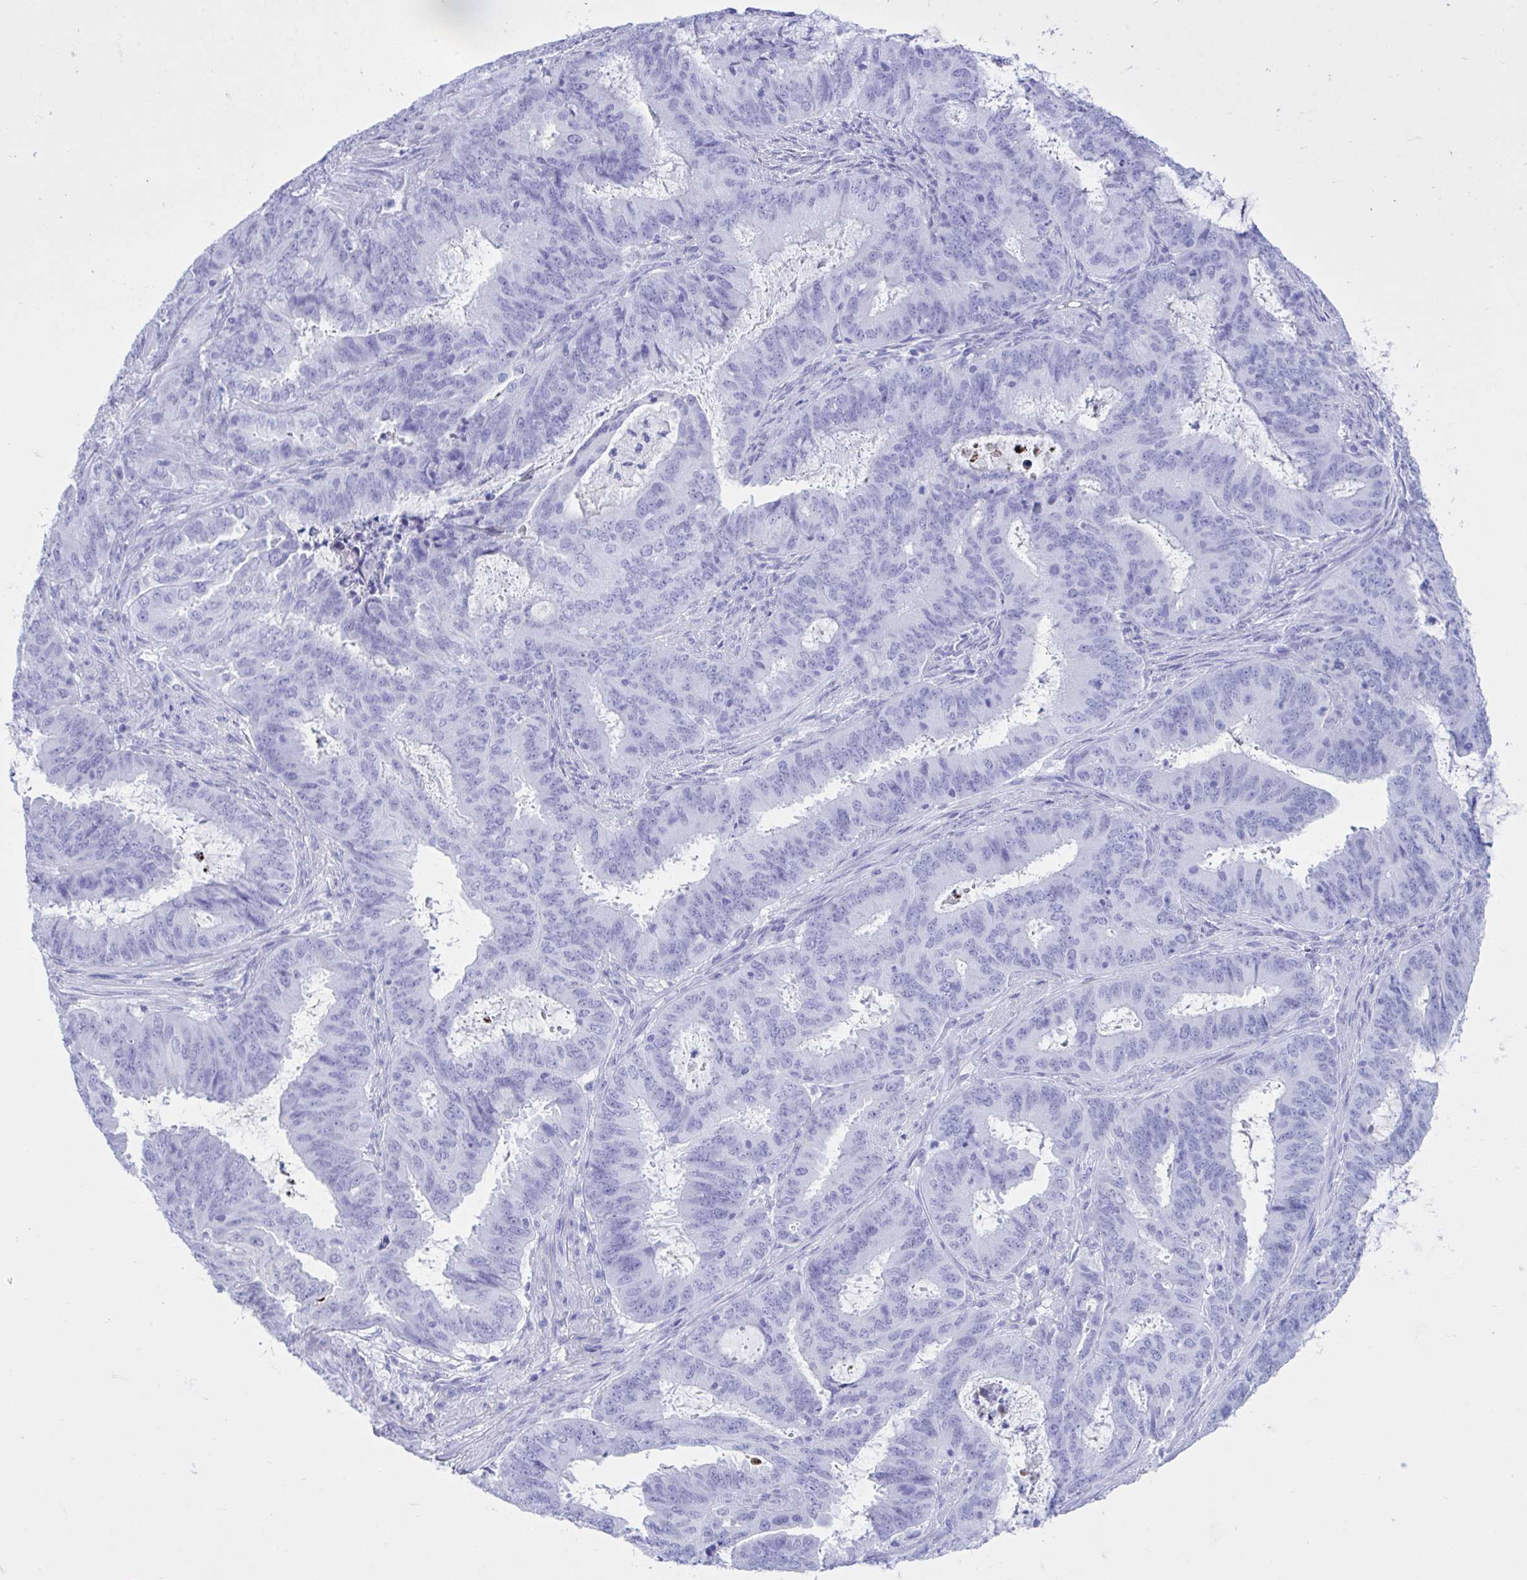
{"staining": {"intensity": "negative", "quantity": "none", "location": "none"}, "tissue": "endometrial cancer", "cell_type": "Tumor cells", "image_type": "cancer", "snomed": [{"axis": "morphology", "description": "Adenocarcinoma, NOS"}, {"axis": "topography", "description": "Endometrium"}], "caption": "Tumor cells are negative for brown protein staining in adenocarcinoma (endometrial).", "gene": "BEX5", "patient": {"sex": "female", "age": 51}}